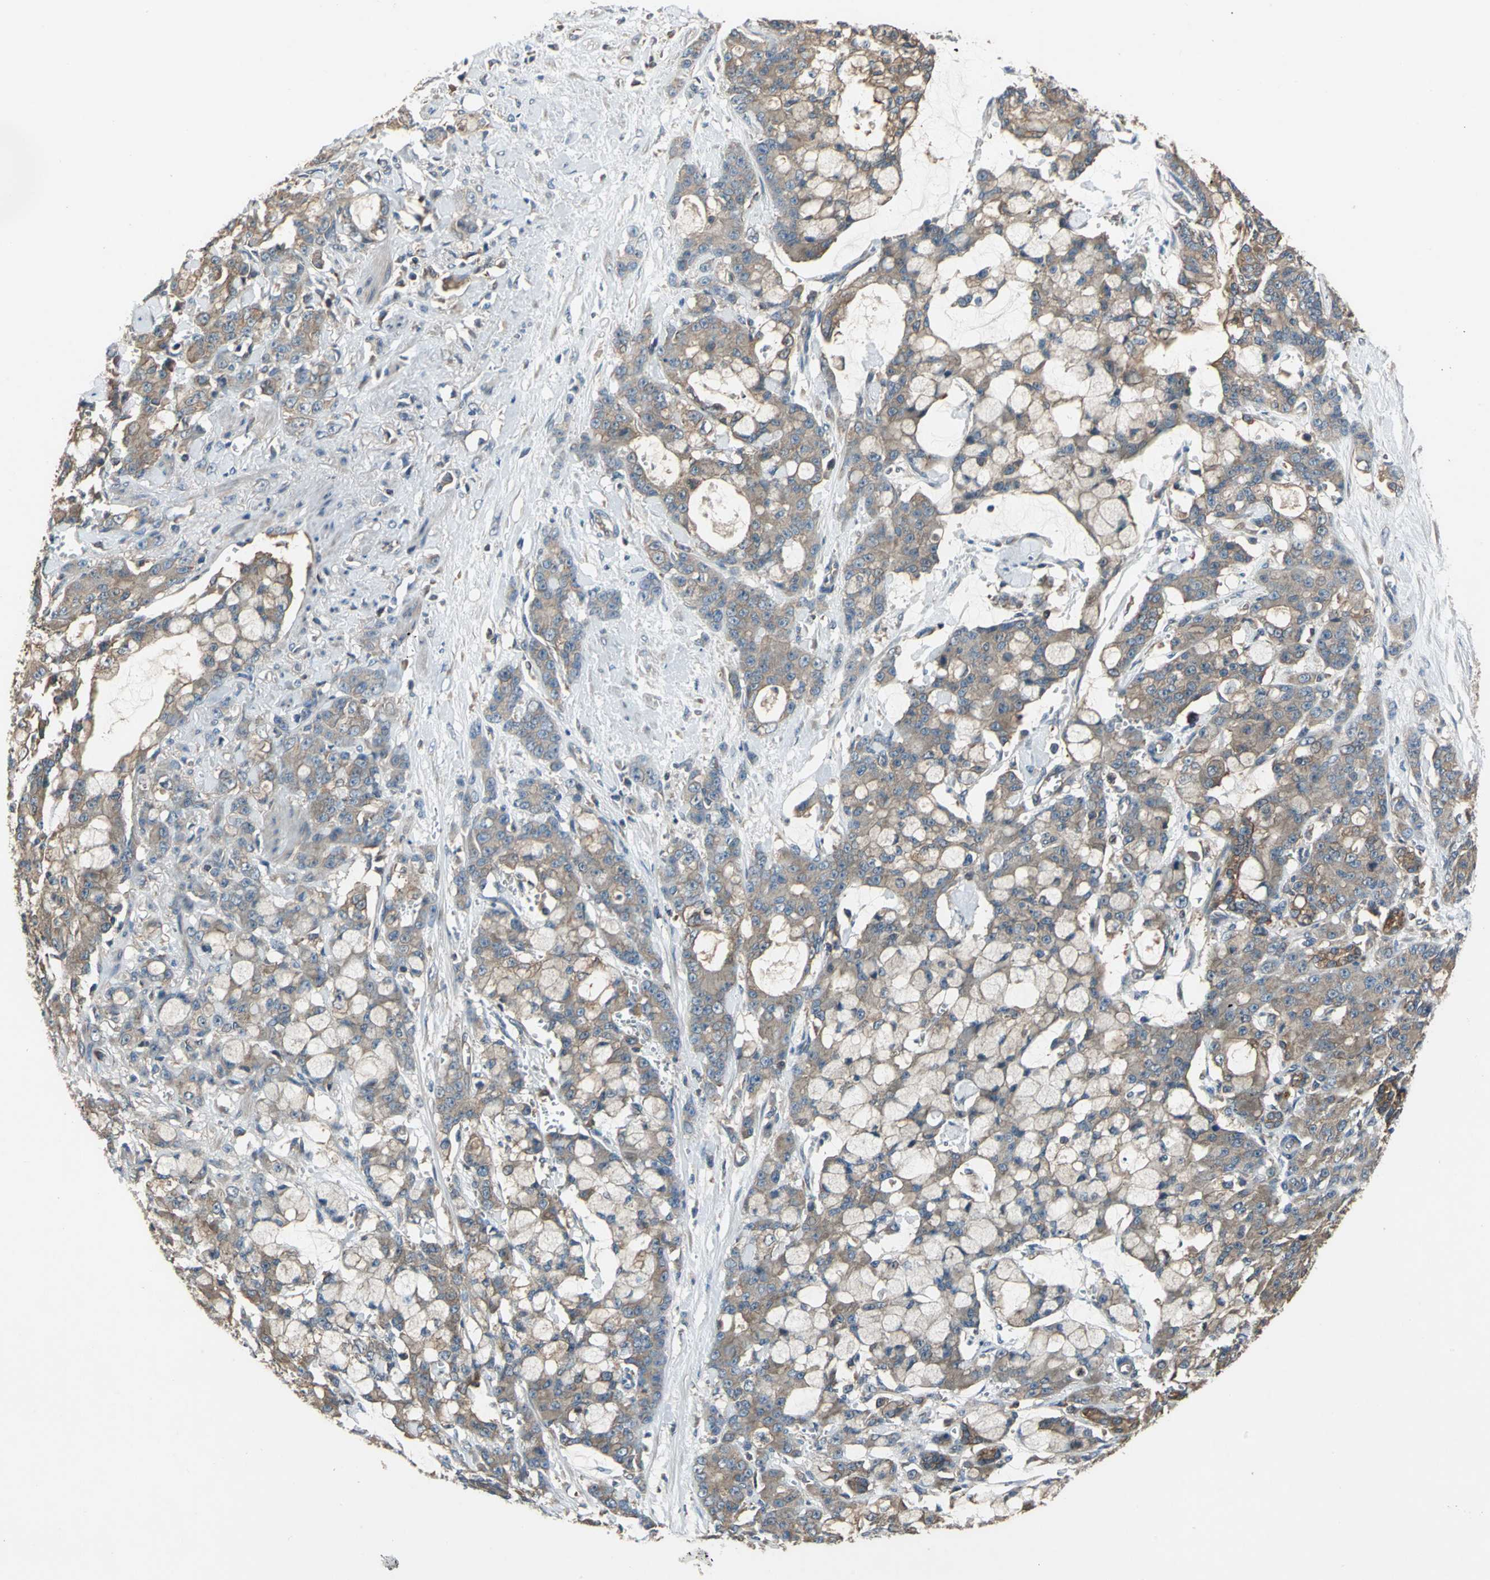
{"staining": {"intensity": "moderate", "quantity": ">75%", "location": "cytoplasmic/membranous"}, "tissue": "pancreatic cancer", "cell_type": "Tumor cells", "image_type": "cancer", "snomed": [{"axis": "morphology", "description": "Adenocarcinoma, NOS"}, {"axis": "topography", "description": "Pancreas"}], "caption": "Pancreatic cancer (adenocarcinoma) stained for a protein displays moderate cytoplasmic/membranous positivity in tumor cells.", "gene": "CAPN1", "patient": {"sex": "female", "age": 73}}